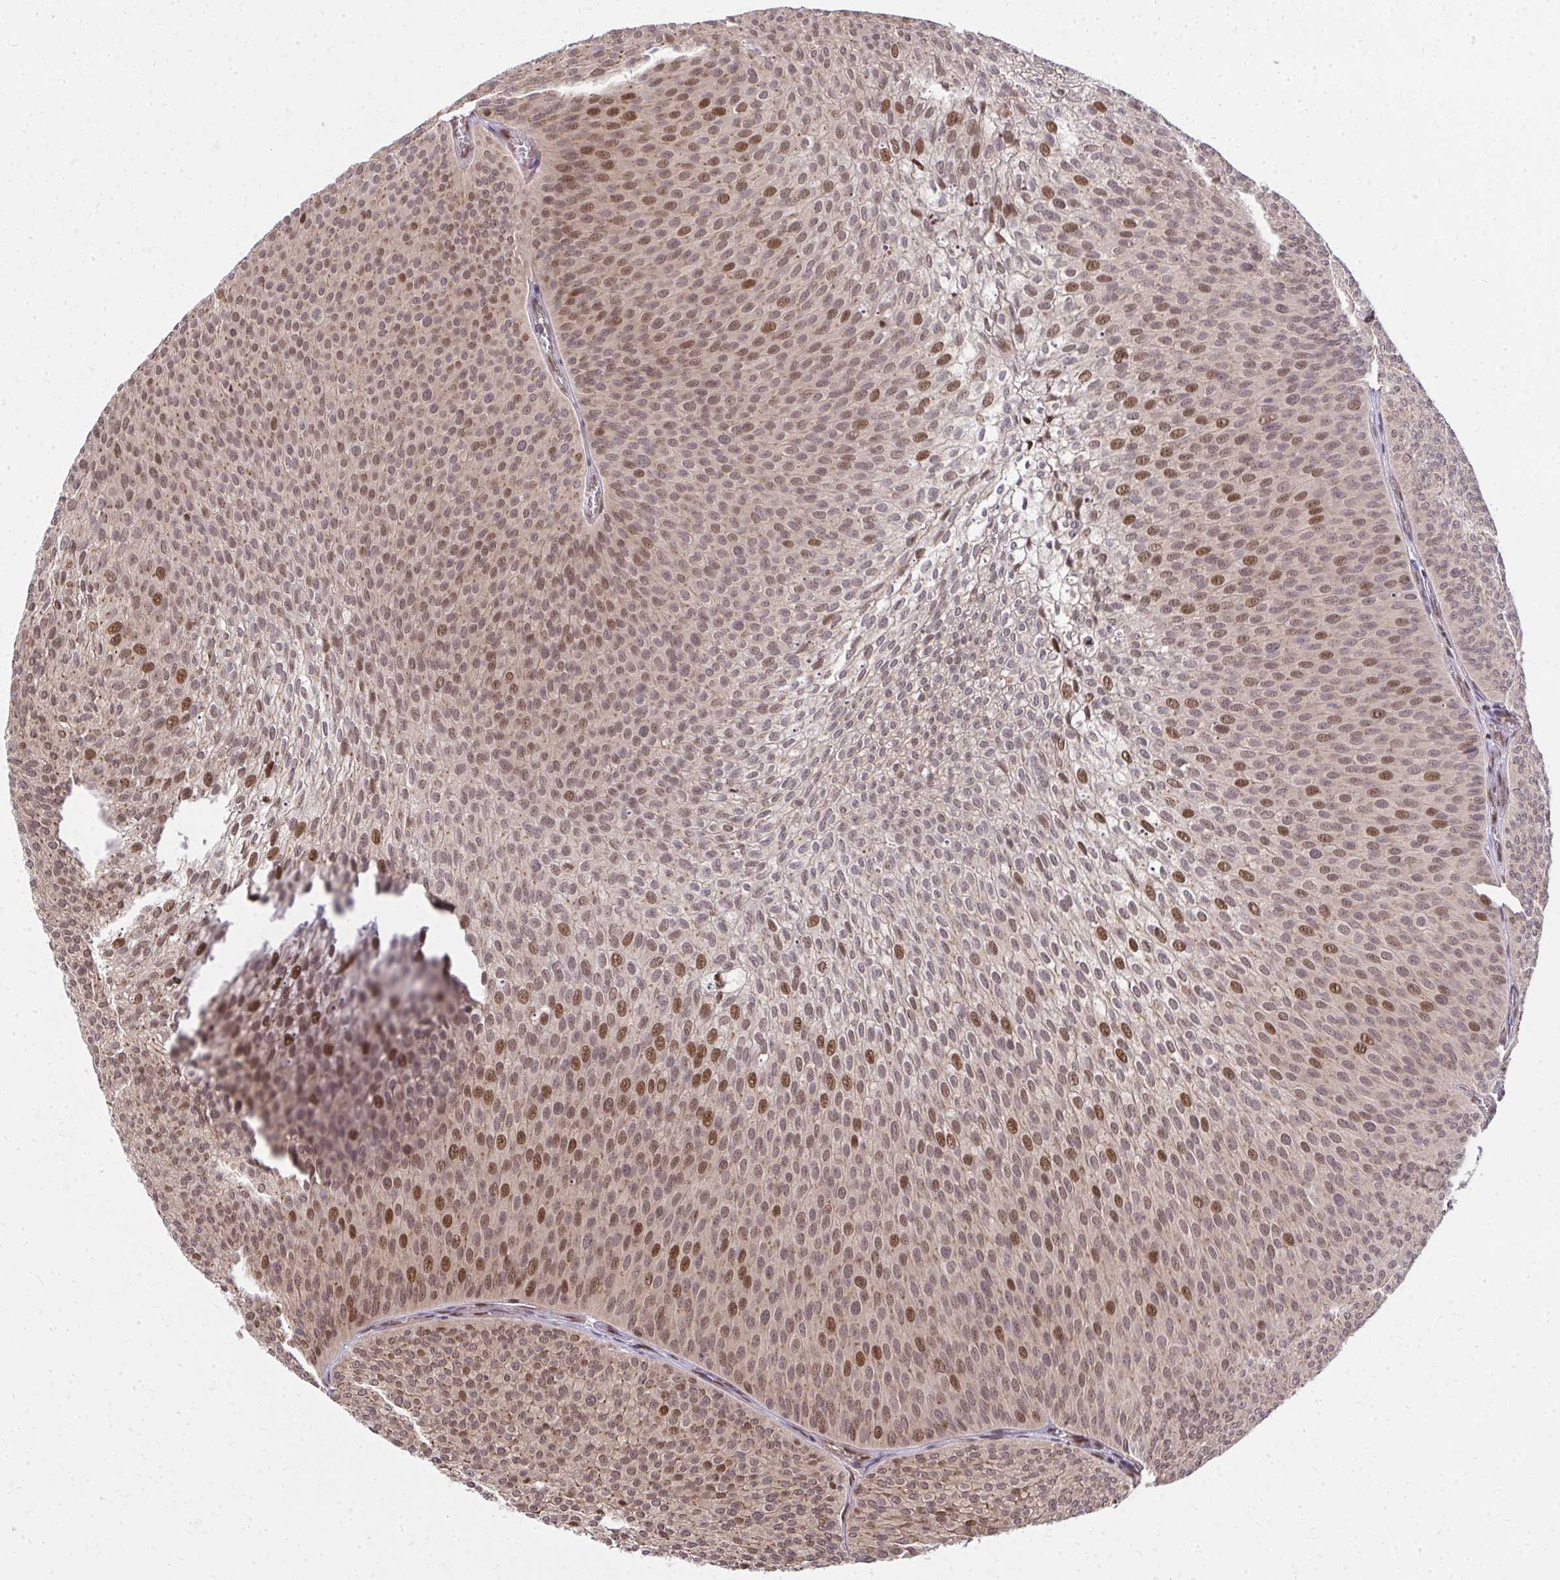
{"staining": {"intensity": "moderate", "quantity": "25%-75%", "location": "cytoplasmic/membranous,nuclear"}, "tissue": "urothelial cancer", "cell_type": "Tumor cells", "image_type": "cancer", "snomed": [{"axis": "morphology", "description": "Urothelial carcinoma, Low grade"}, {"axis": "topography", "description": "Urinary bladder"}], "caption": "A brown stain labels moderate cytoplasmic/membranous and nuclear positivity of a protein in human urothelial cancer tumor cells. The staining is performed using DAB brown chromogen to label protein expression. The nuclei are counter-stained blue using hematoxylin.", "gene": "PIGY", "patient": {"sex": "male", "age": 91}}